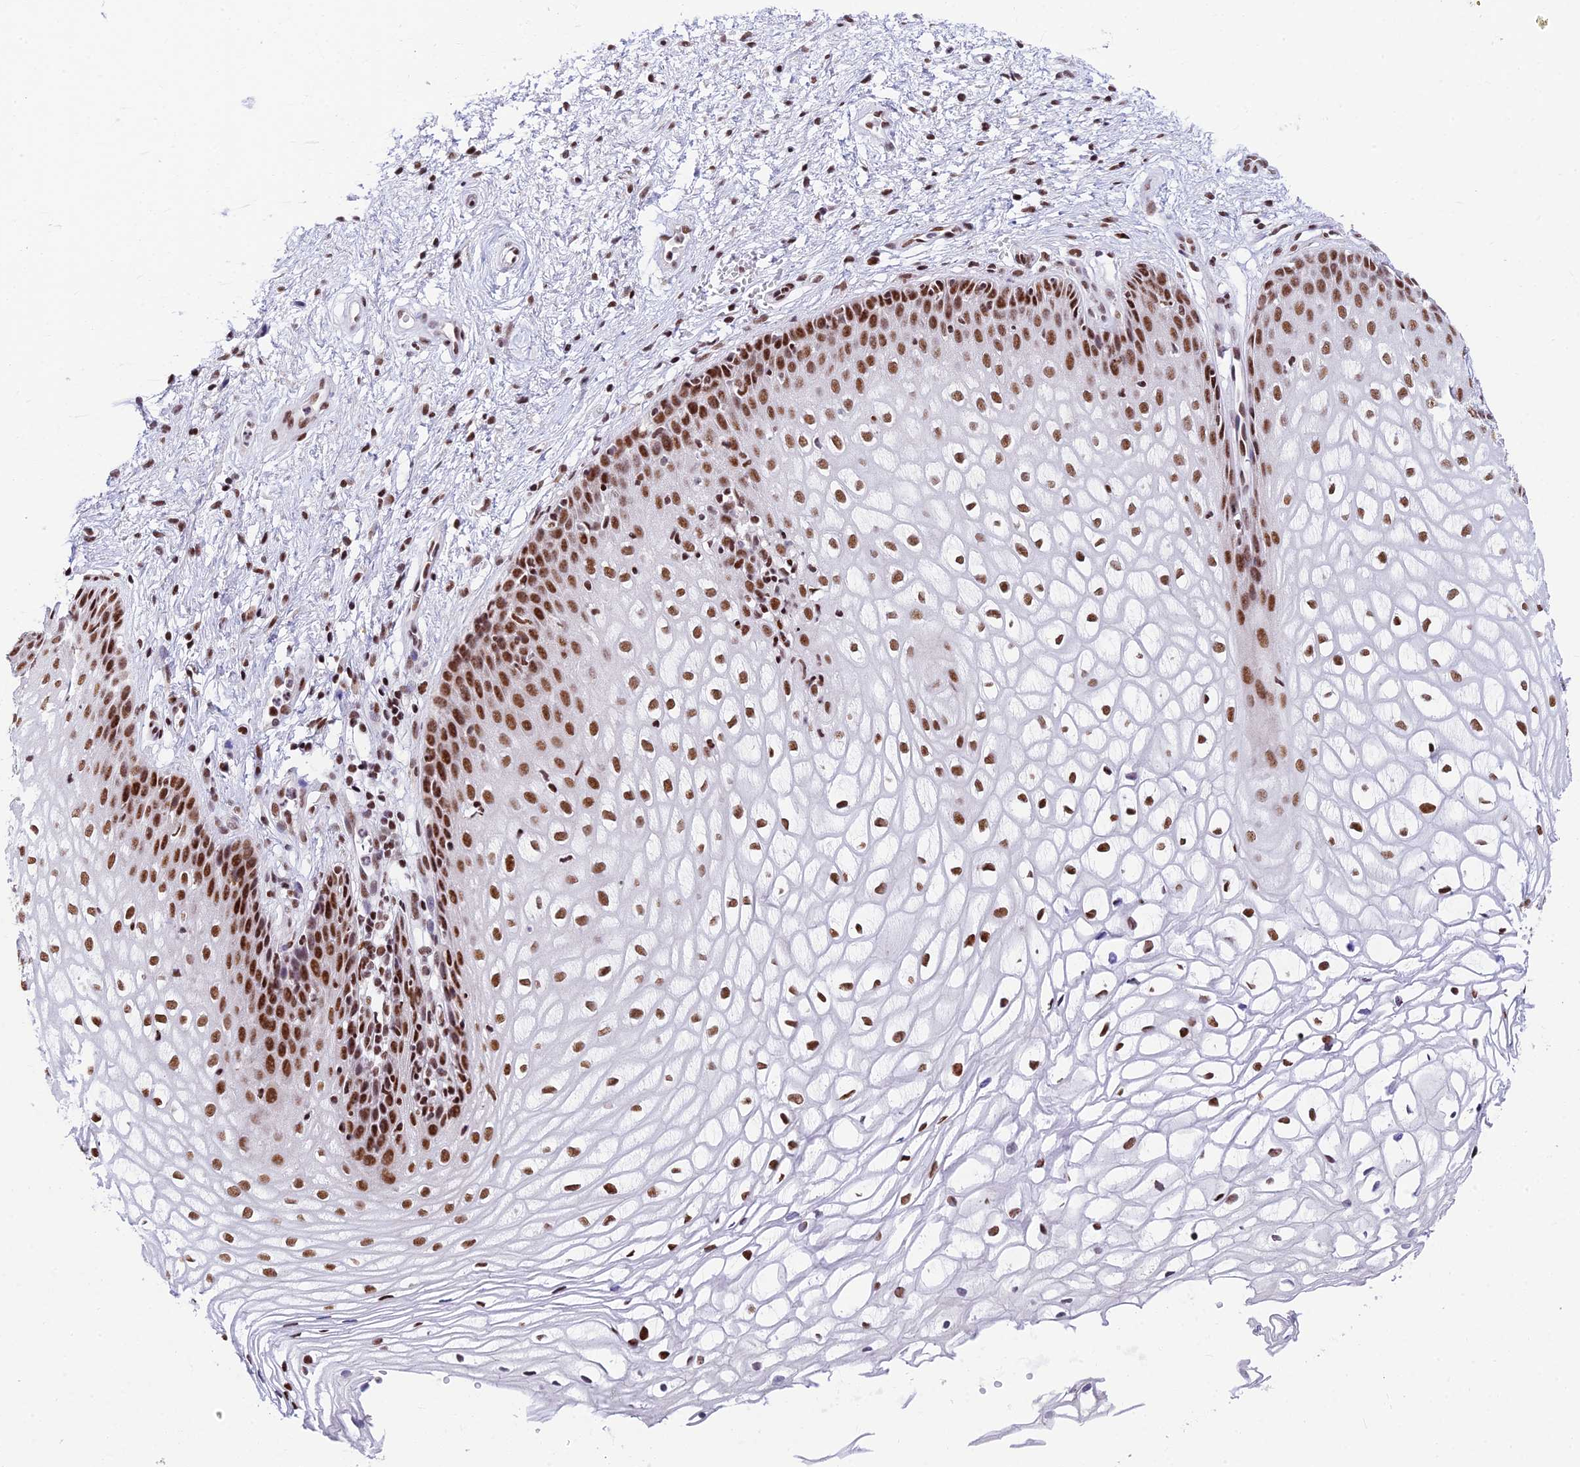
{"staining": {"intensity": "moderate", "quantity": ">75%", "location": "nuclear"}, "tissue": "vagina", "cell_type": "Squamous epithelial cells", "image_type": "normal", "snomed": [{"axis": "morphology", "description": "Normal tissue, NOS"}, {"axis": "topography", "description": "Vagina"}], "caption": "A brown stain shows moderate nuclear positivity of a protein in squamous epithelial cells of benign human vagina. (IHC, brightfield microscopy, high magnification).", "gene": "USP22", "patient": {"sex": "female", "age": 34}}